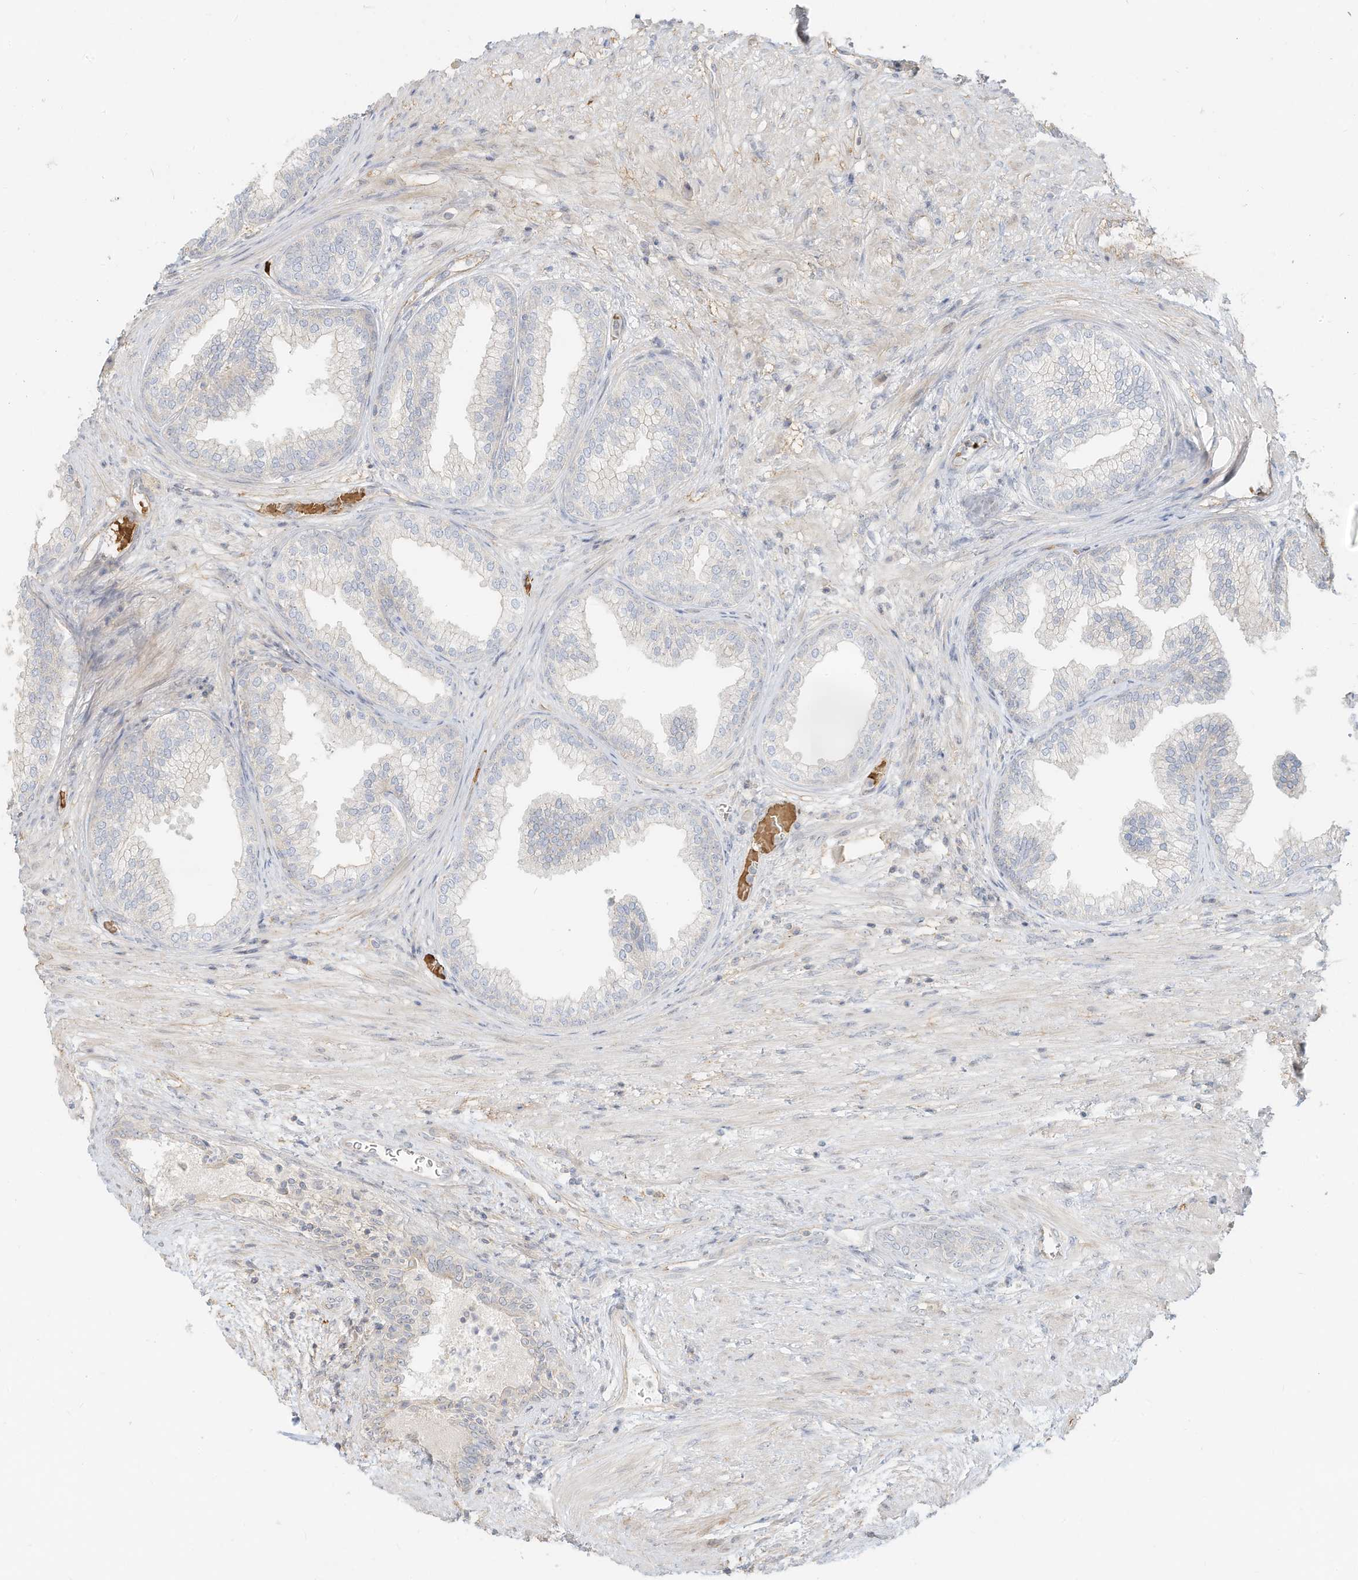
{"staining": {"intensity": "weak", "quantity": "<25%", "location": "cytoplasmic/membranous"}, "tissue": "prostate", "cell_type": "Glandular cells", "image_type": "normal", "snomed": [{"axis": "morphology", "description": "Normal tissue, NOS"}, {"axis": "topography", "description": "Prostate"}], "caption": "Immunohistochemistry (IHC) of normal human prostate demonstrates no staining in glandular cells.", "gene": "OFD1", "patient": {"sex": "male", "age": 76}}